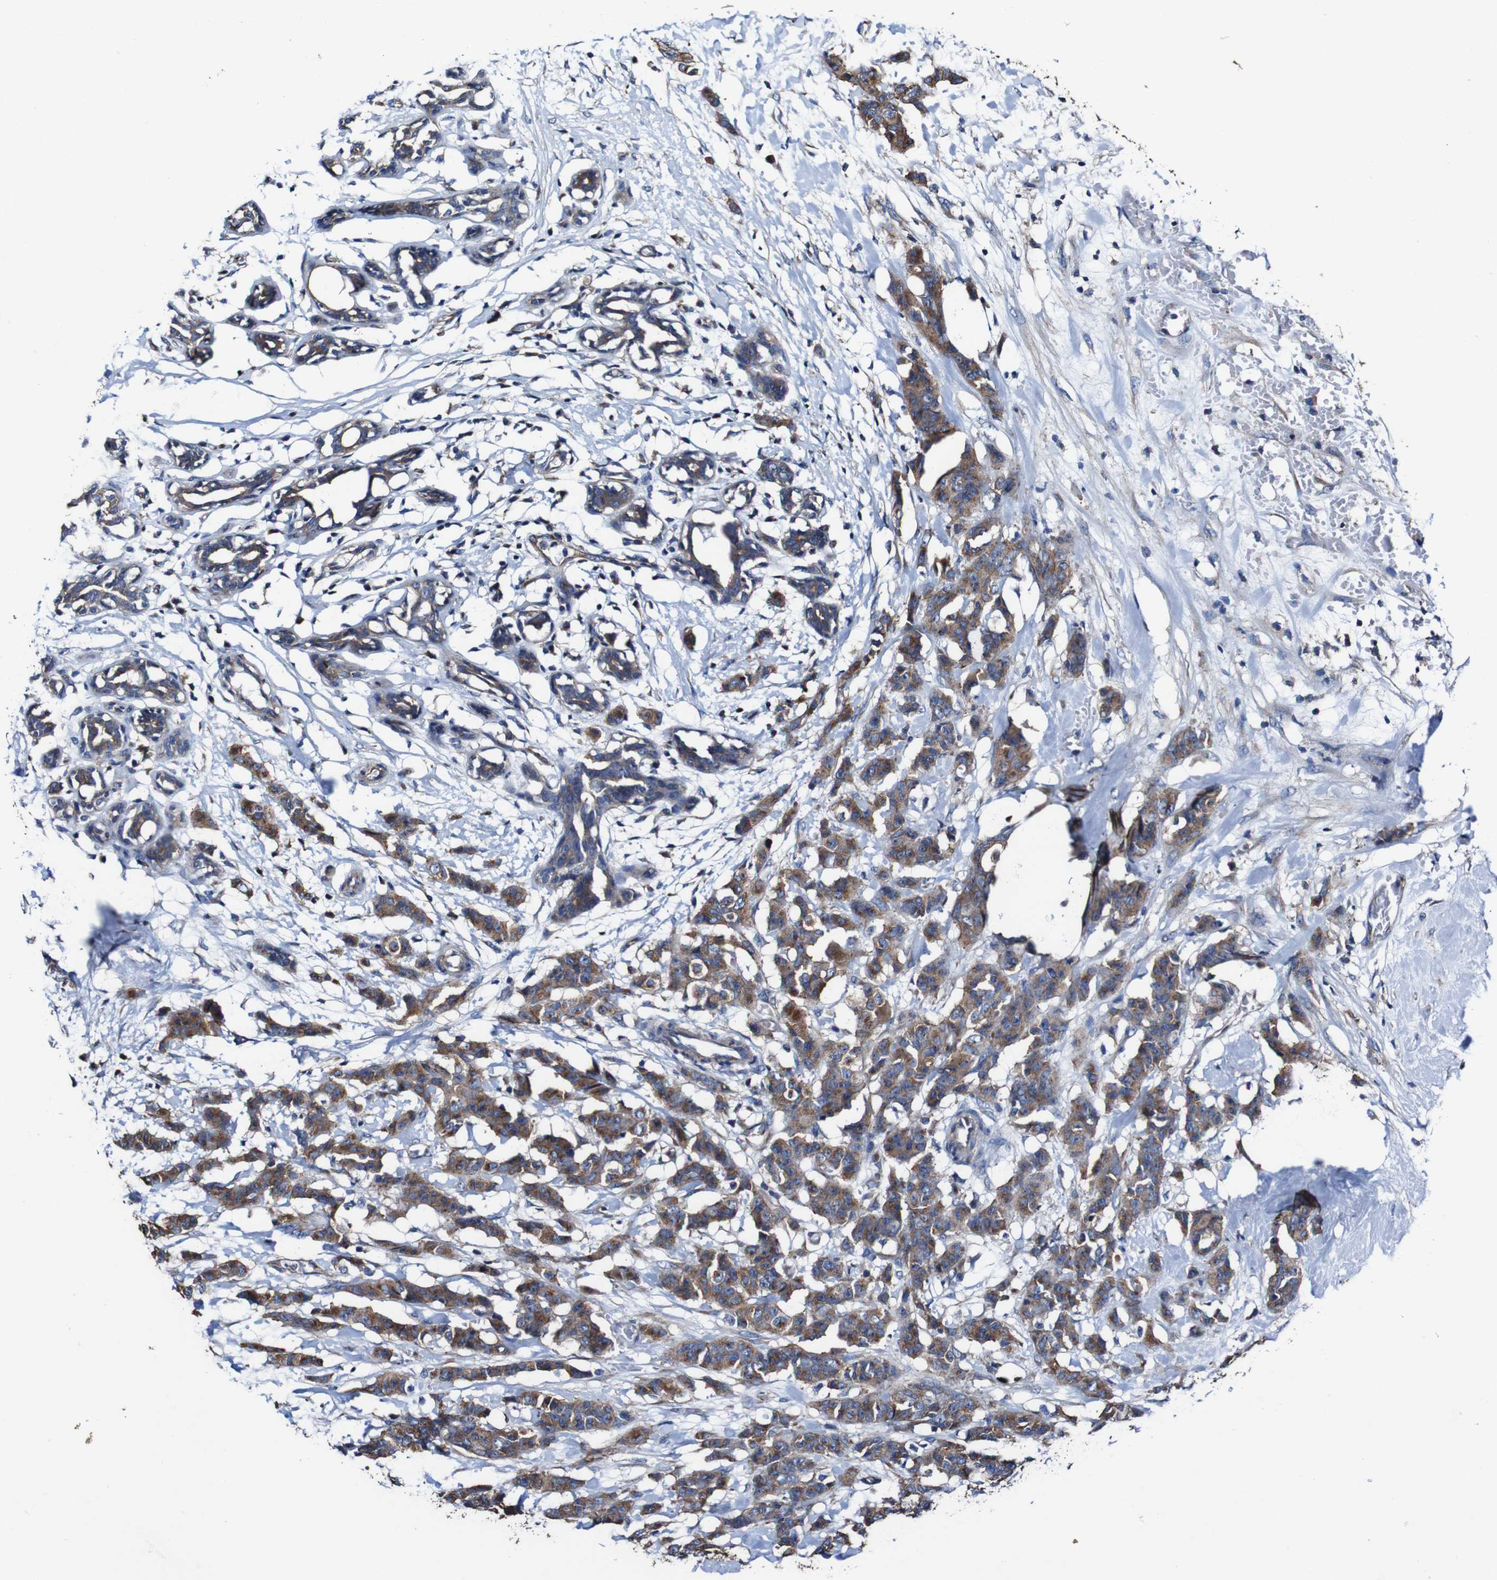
{"staining": {"intensity": "moderate", "quantity": ">75%", "location": "cytoplasmic/membranous"}, "tissue": "breast cancer", "cell_type": "Tumor cells", "image_type": "cancer", "snomed": [{"axis": "morphology", "description": "Normal tissue, NOS"}, {"axis": "morphology", "description": "Duct carcinoma"}, {"axis": "topography", "description": "Breast"}], "caption": "Protein expression analysis of human breast cancer reveals moderate cytoplasmic/membranous staining in about >75% of tumor cells.", "gene": "CSF1R", "patient": {"sex": "female", "age": 40}}